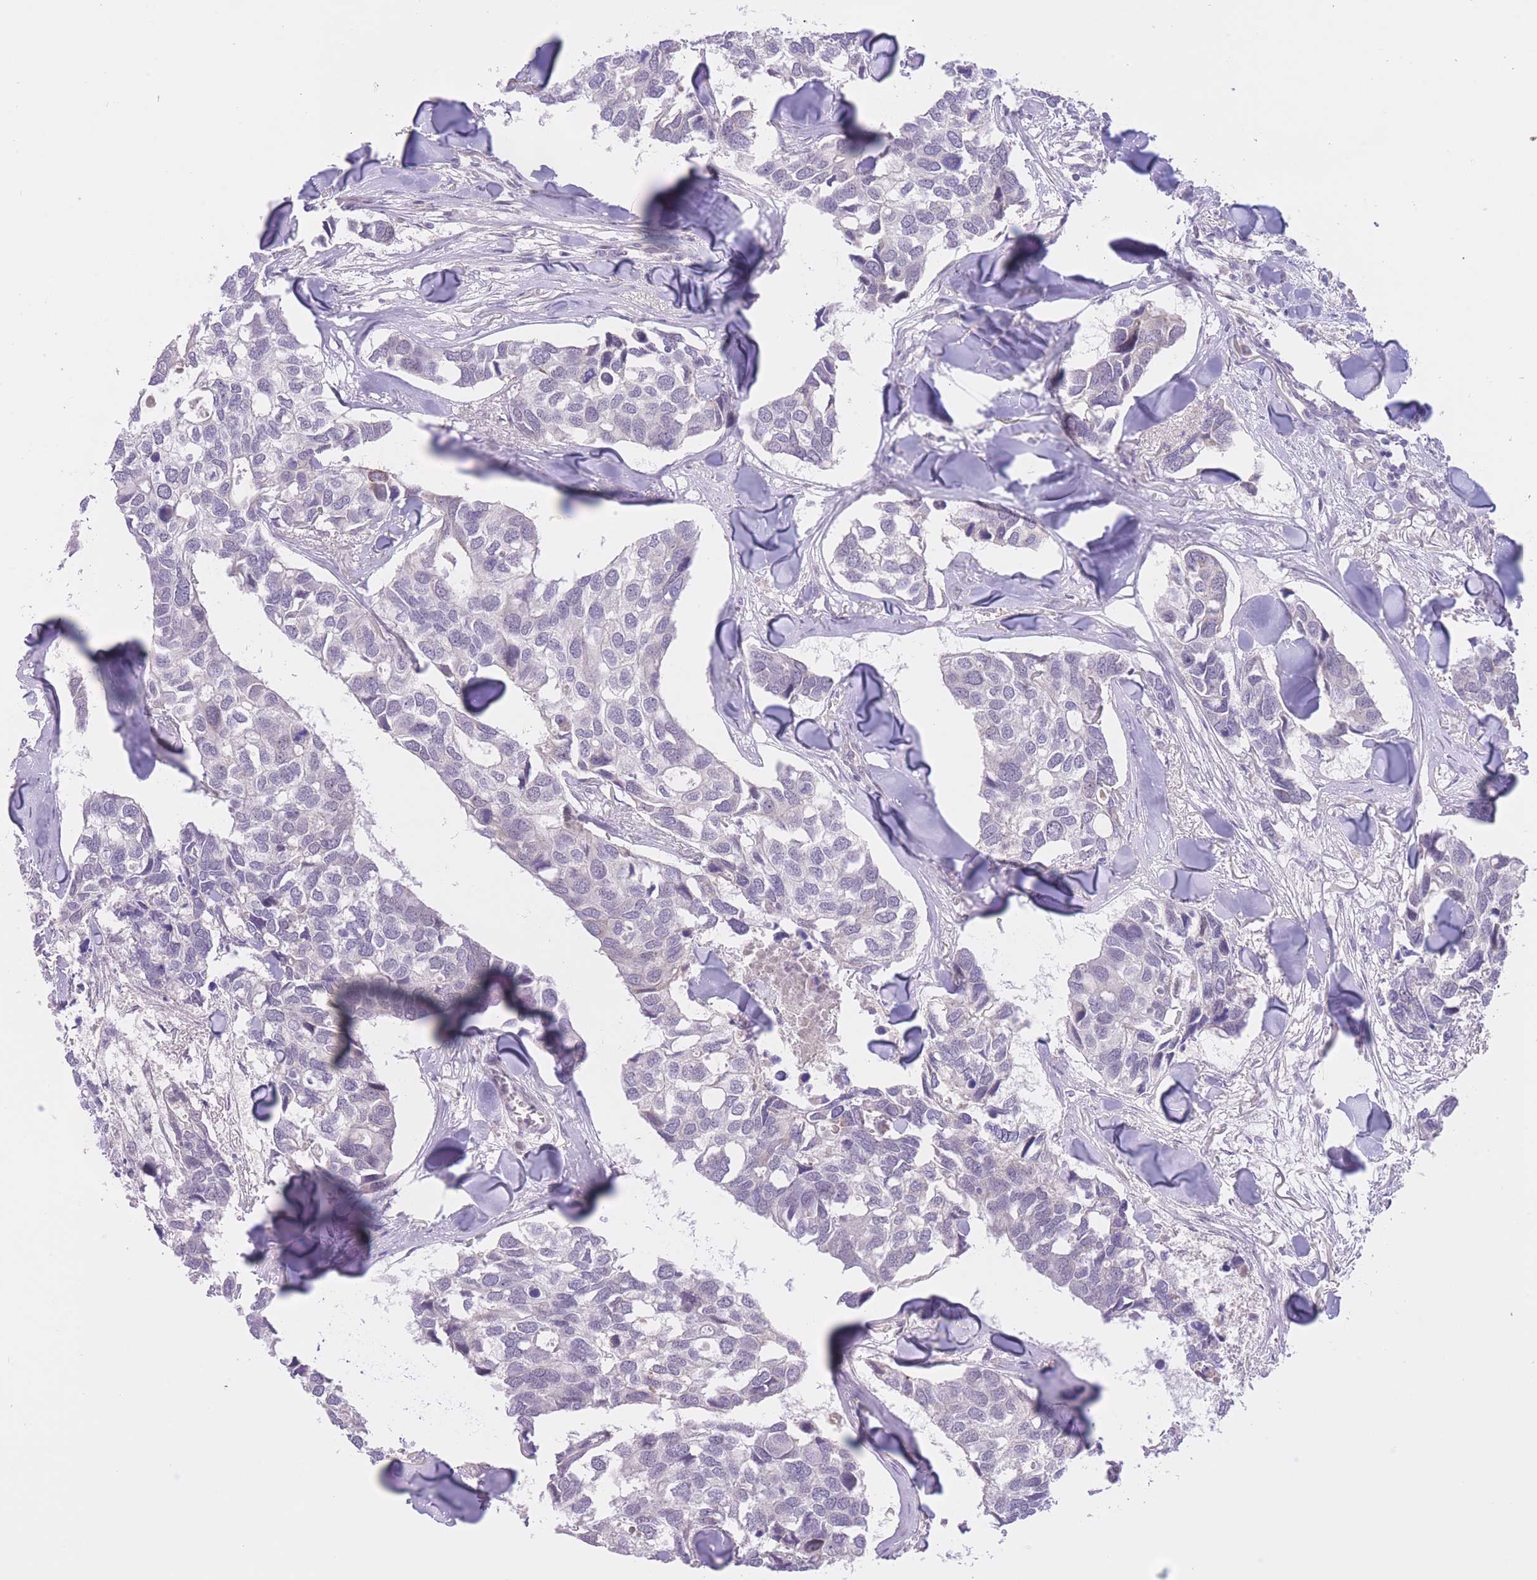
{"staining": {"intensity": "negative", "quantity": "none", "location": "none"}, "tissue": "breast cancer", "cell_type": "Tumor cells", "image_type": "cancer", "snomed": [{"axis": "morphology", "description": "Duct carcinoma"}, {"axis": "topography", "description": "Breast"}], "caption": "Micrograph shows no protein positivity in tumor cells of breast cancer tissue. The staining was performed using DAB (3,3'-diaminobenzidine) to visualize the protein expression in brown, while the nuclei were stained in blue with hematoxylin (Magnification: 20x).", "gene": "FUT5", "patient": {"sex": "female", "age": 83}}